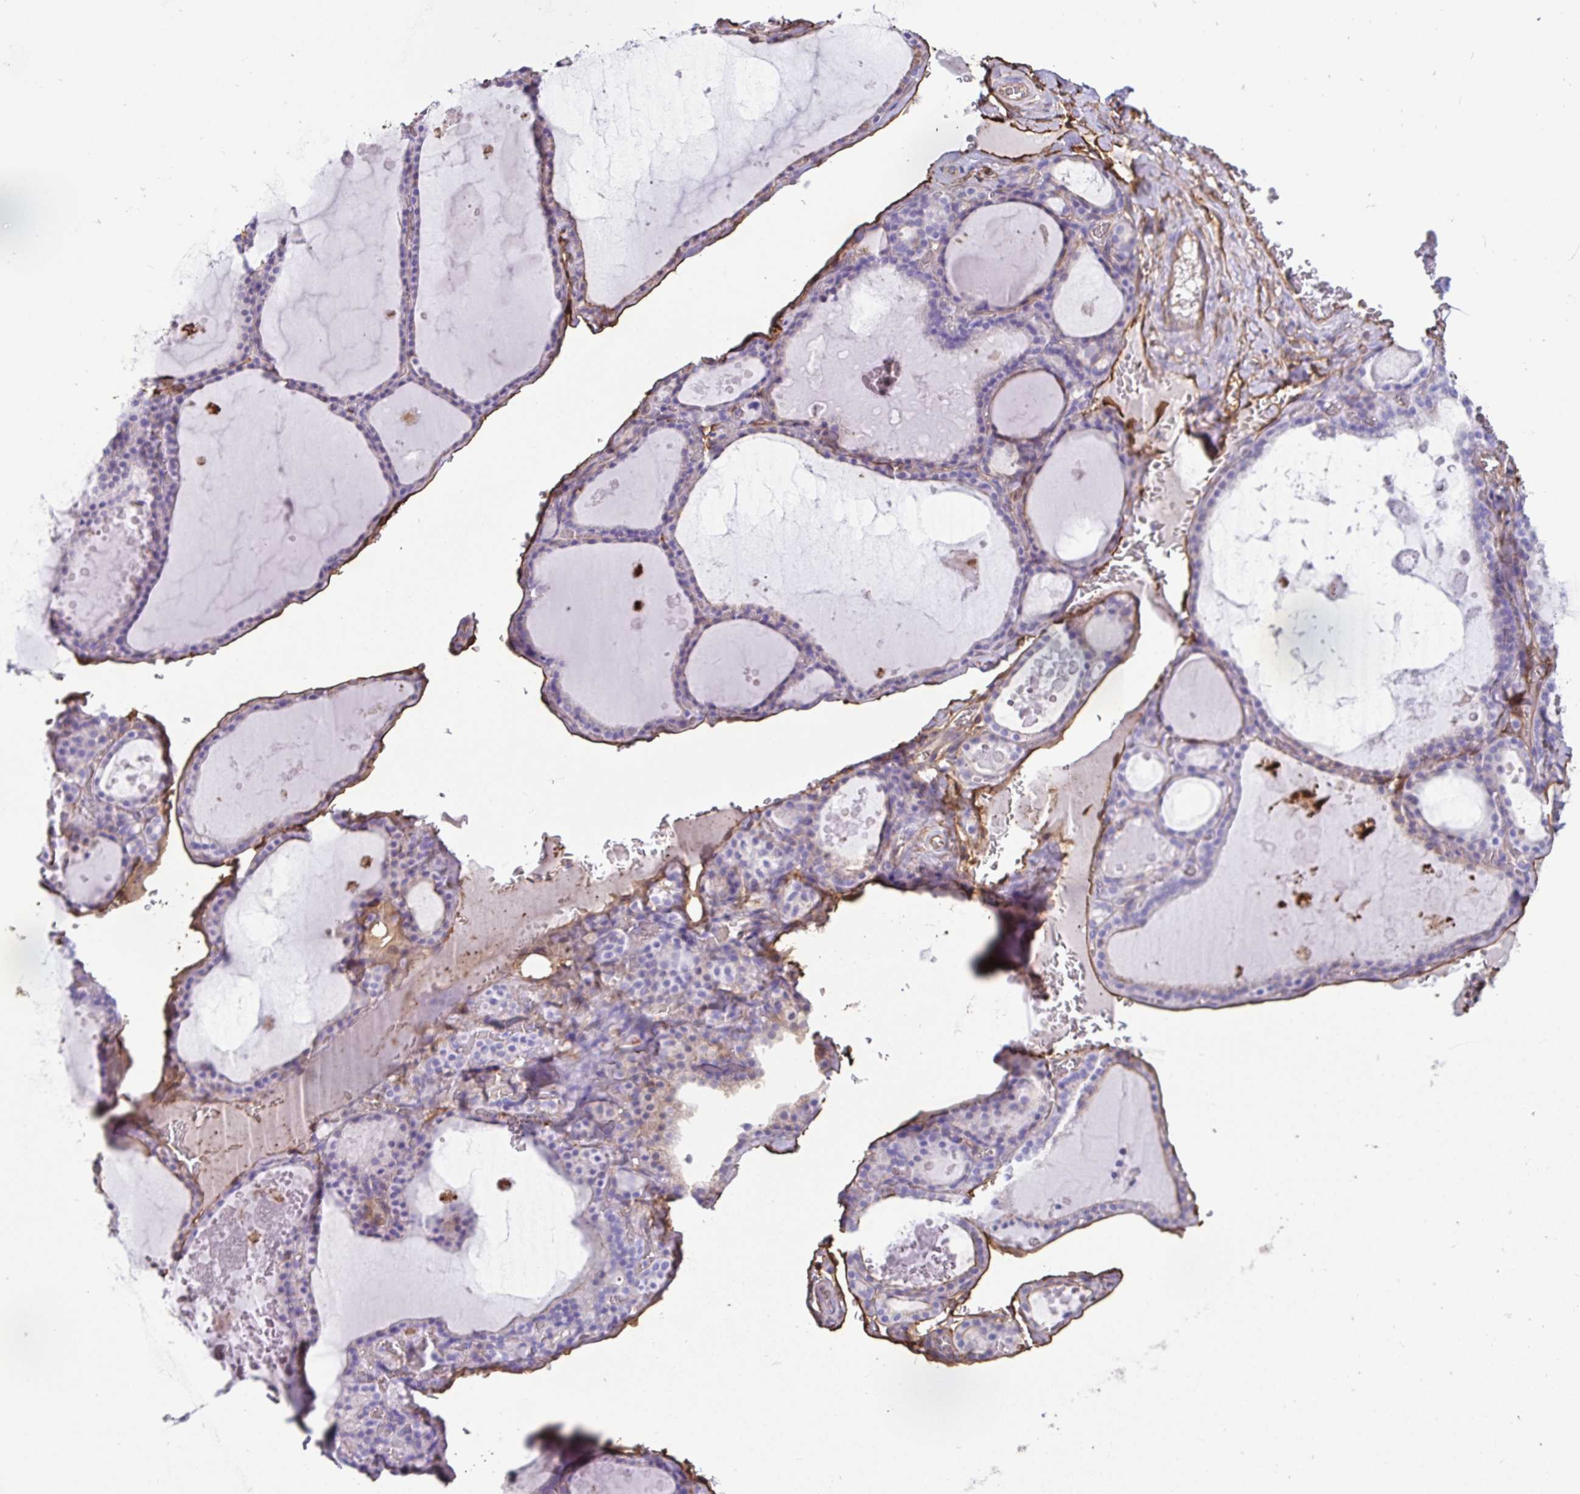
{"staining": {"intensity": "negative", "quantity": "none", "location": "none"}, "tissue": "thyroid gland", "cell_type": "Glandular cells", "image_type": "normal", "snomed": [{"axis": "morphology", "description": "Normal tissue, NOS"}, {"axis": "topography", "description": "Thyroid gland"}], "caption": "A high-resolution image shows immunohistochemistry staining of benign thyroid gland, which demonstrates no significant staining in glandular cells. (DAB IHC with hematoxylin counter stain).", "gene": "ANXA2", "patient": {"sex": "male", "age": 56}}